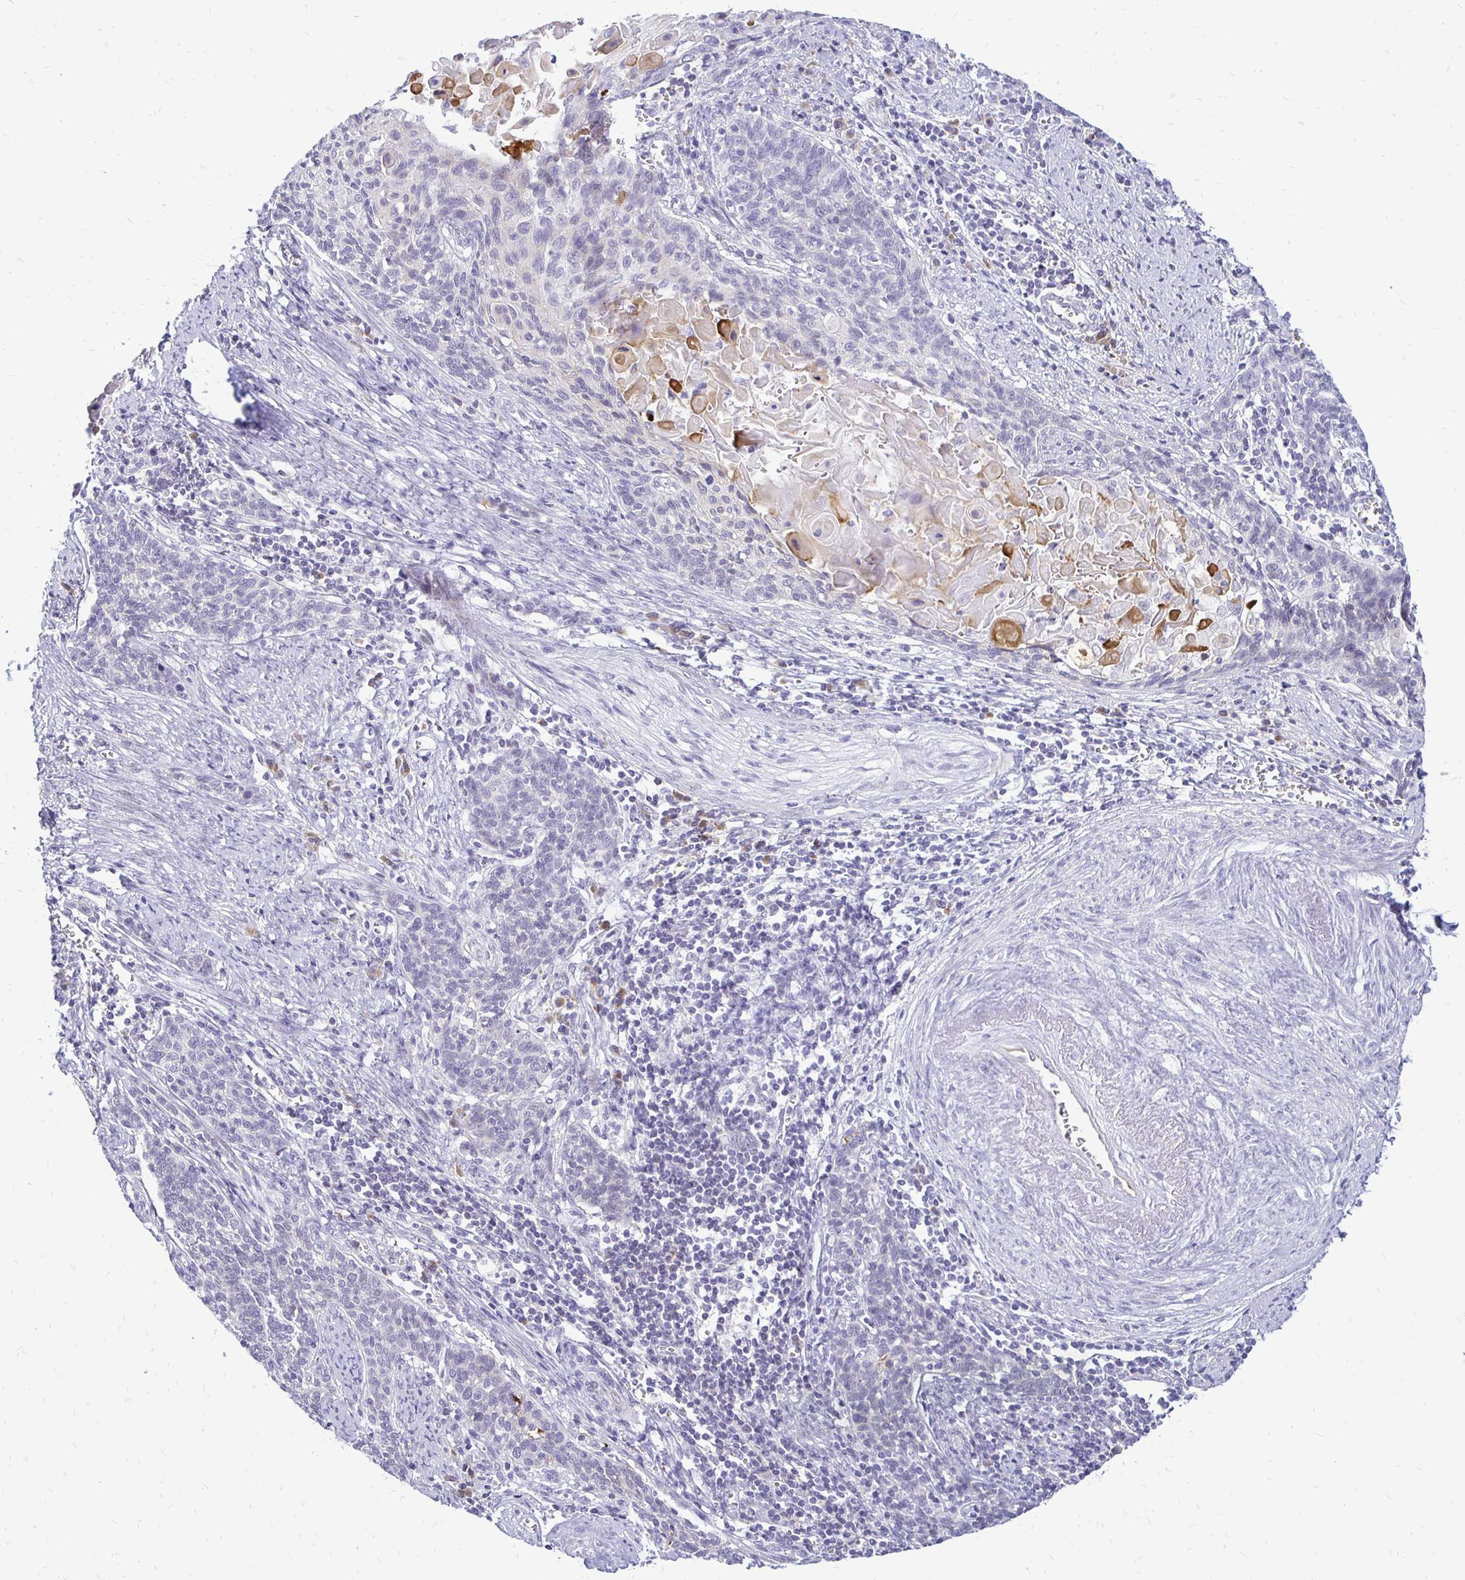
{"staining": {"intensity": "weak", "quantity": "<25%", "location": "cytoplasmic/membranous"}, "tissue": "cervical cancer", "cell_type": "Tumor cells", "image_type": "cancer", "snomed": [{"axis": "morphology", "description": "Squamous cell carcinoma, NOS"}, {"axis": "topography", "description": "Cervix"}], "caption": "An image of human squamous cell carcinoma (cervical) is negative for staining in tumor cells. (DAB (3,3'-diaminobenzidine) IHC, high magnification).", "gene": "EPYC", "patient": {"sex": "female", "age": 39}}